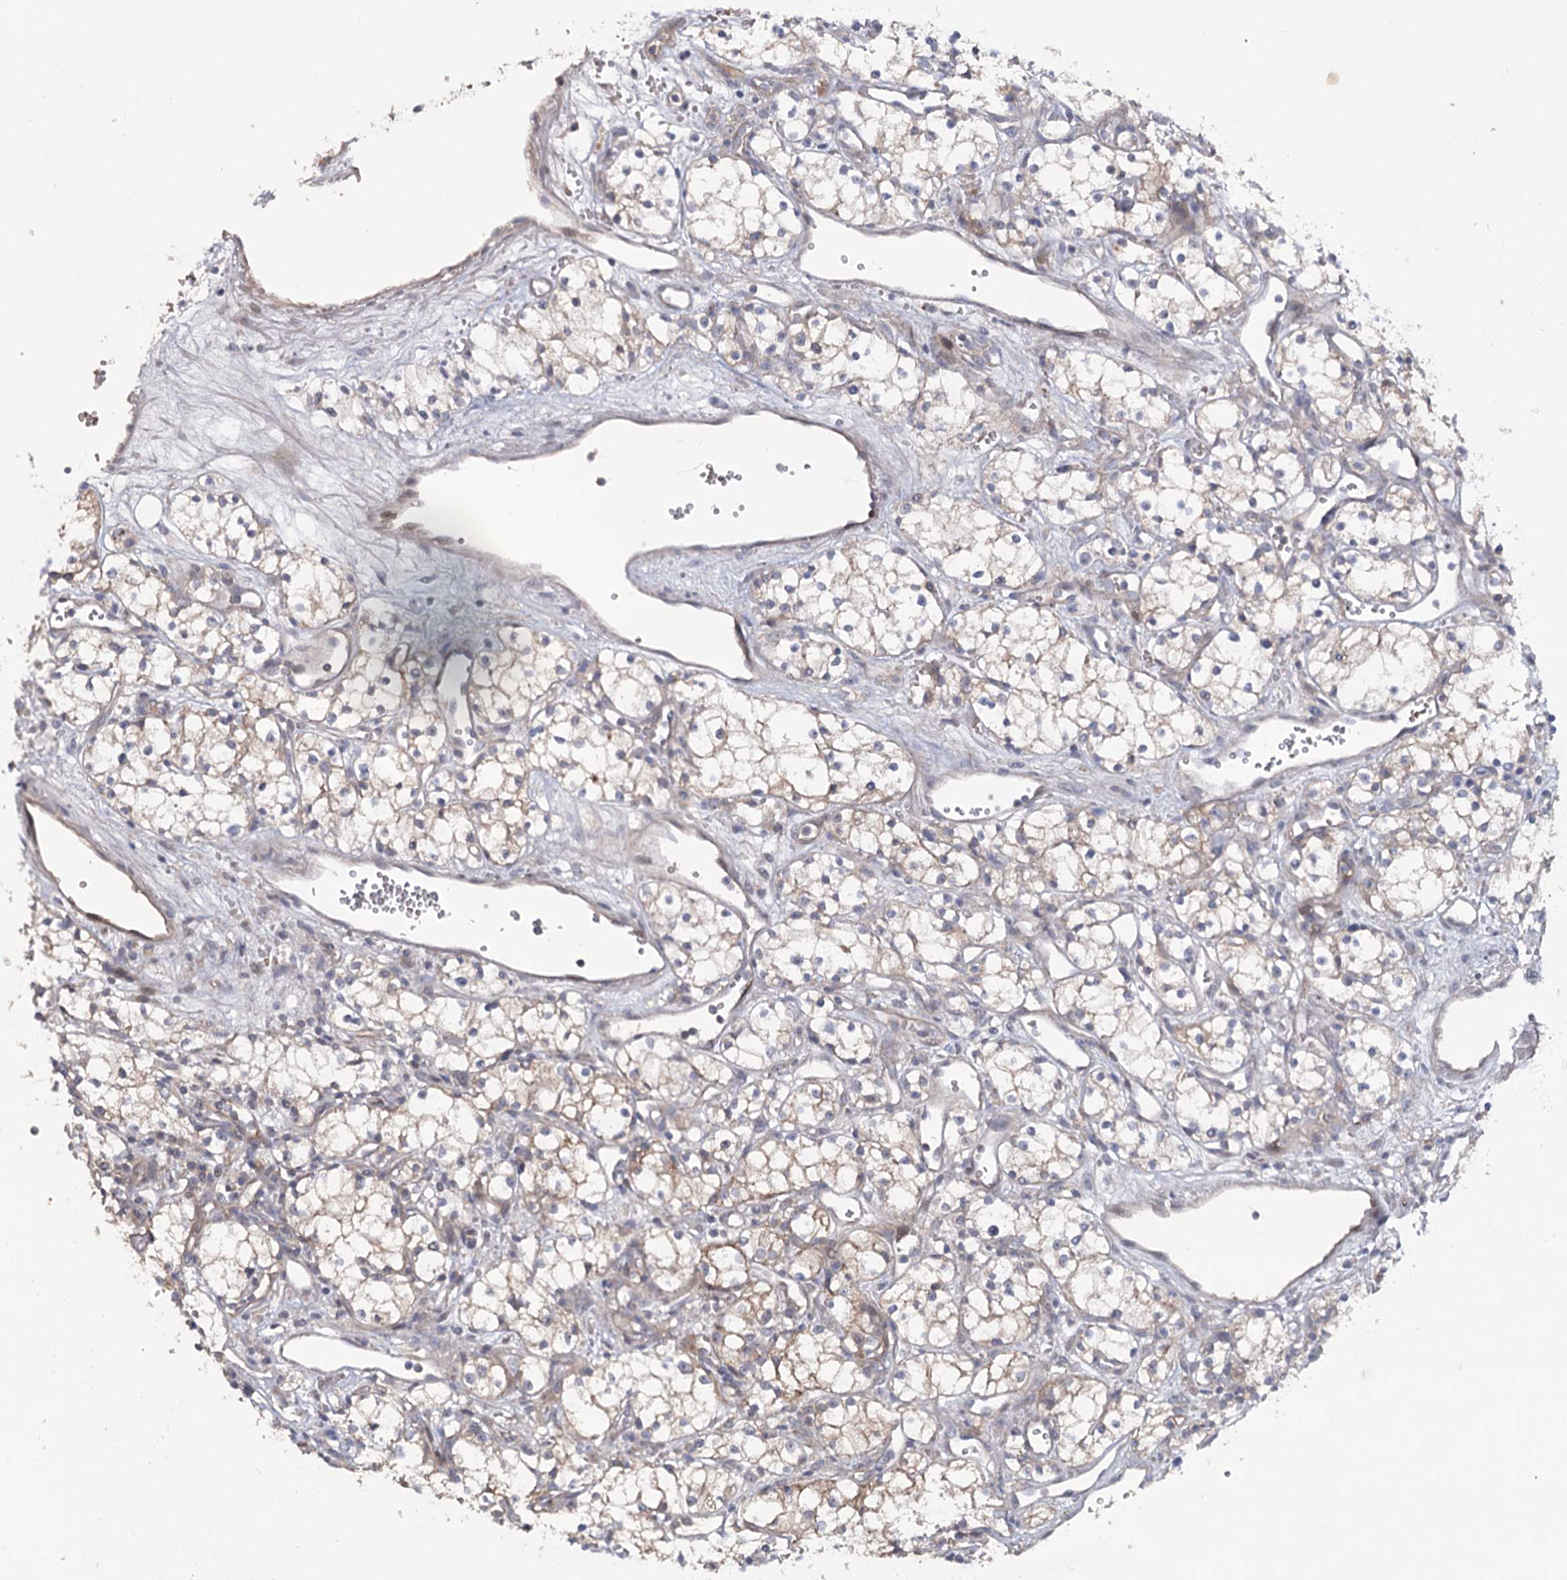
{"staining": {"intensity": "weak", "quantity": "25%-75%", "location": "cytoplasmic/membranous"}, "tissue": "renal cancer", "cell_type": "Tumor cells", "image_type": "cancer", "snomed": [{"axis": "morphology", "description": "Adenocarcinoma, NOS"}, {"axis": "topography", "description": "Kidney"}], "caption": "This histopathology image displays immunohistochemistry (IHC) staining of renal cancer, with low weak cytoplasmic/membranous staining in about 25%-75% of tumor cells.", "gene": "MAP3K13", "patient": {"sex": "male", "age": 59}}